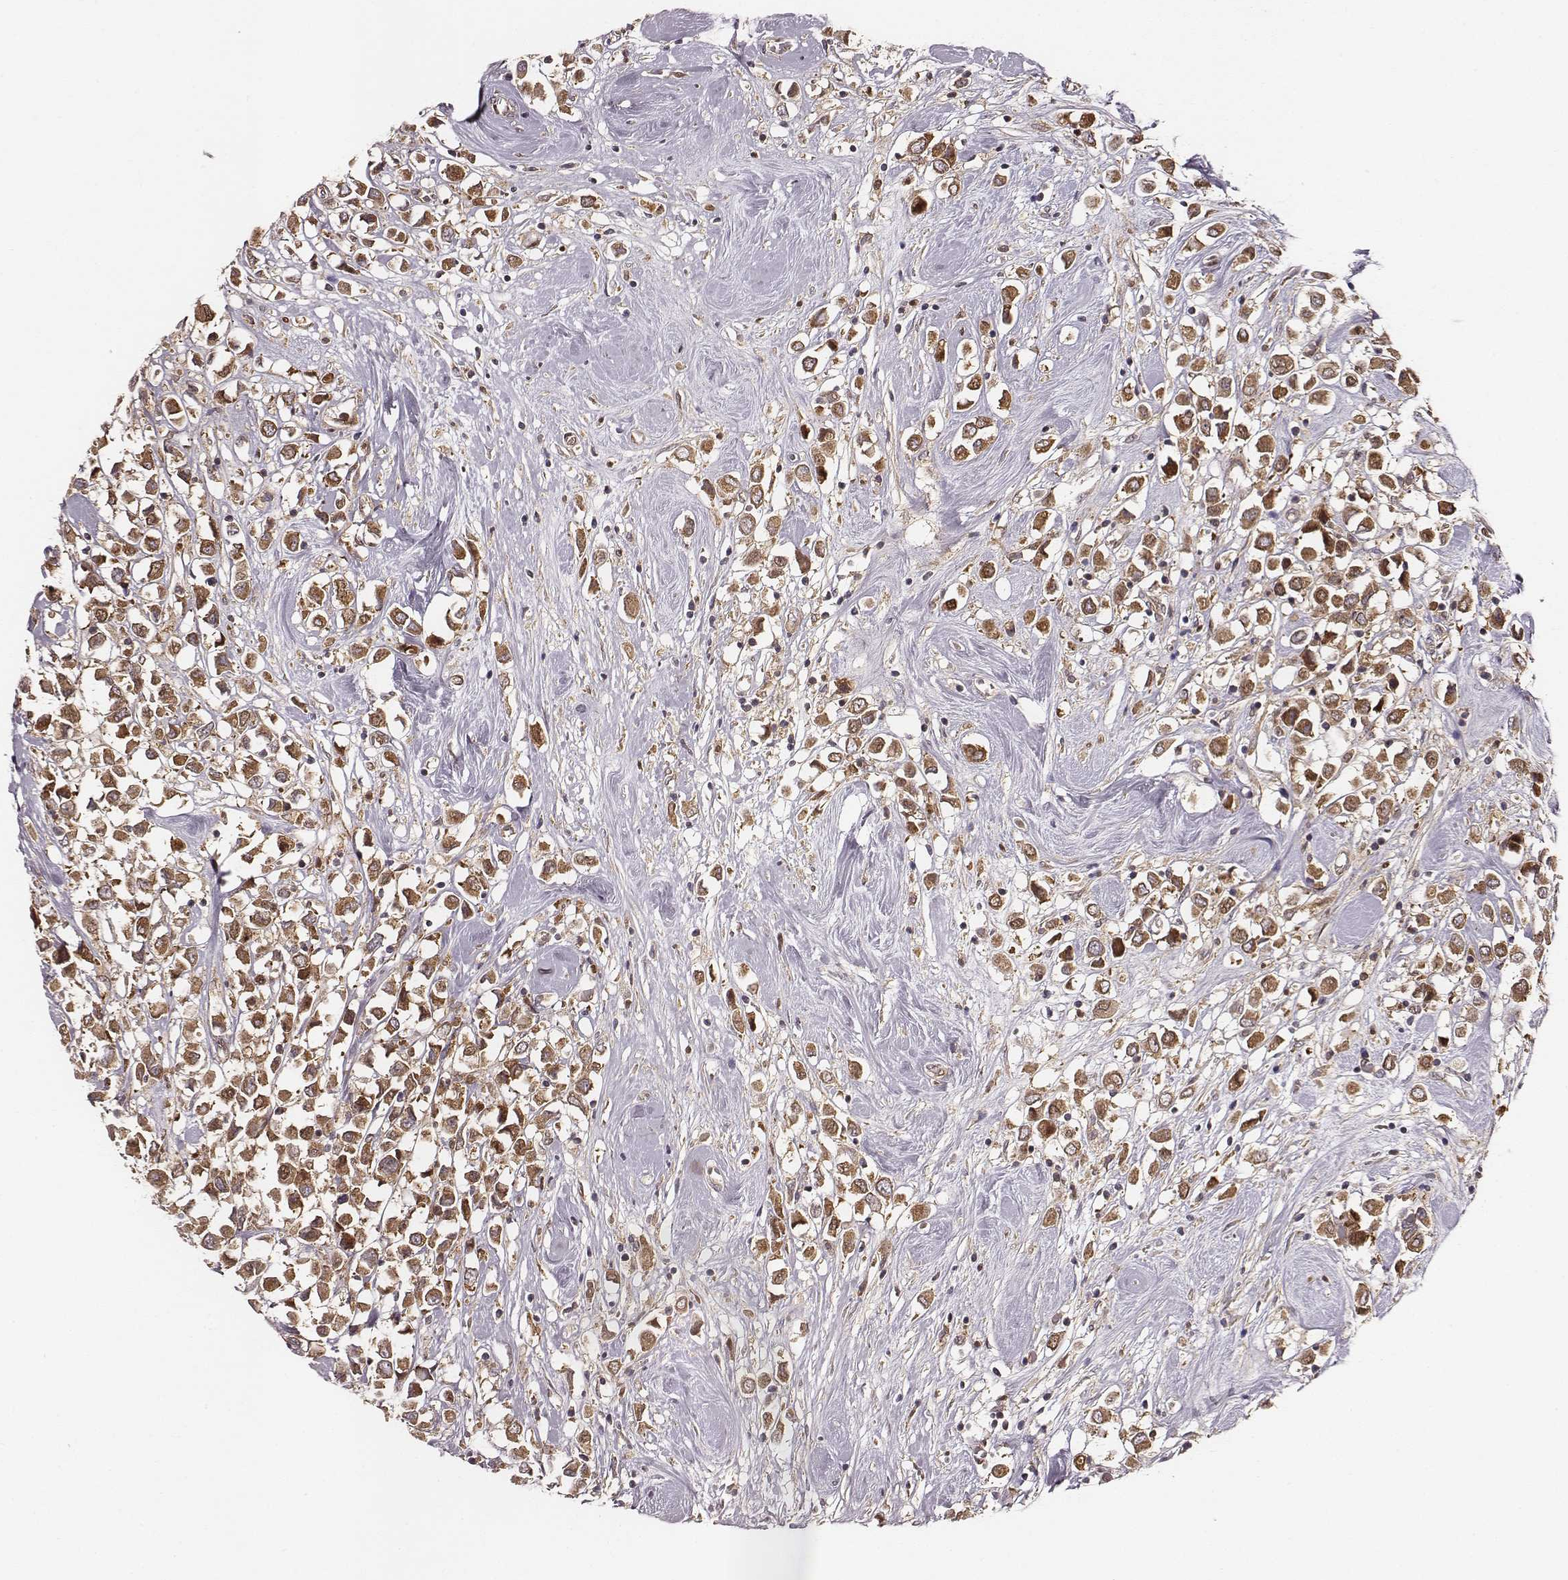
{"staining": {"intensity": "strong", "quantity": ">75%", "location": "cytoplasmic/membranous"}, "tissue": "breast cancer", "cell_type": "Tumor cells", "image_type": "cancer", "snomed": [{"axis": "morphology", "description": "Duct carcinoma"}, {"axis": "topography", "description": "Breast"}], "caption": "A histopathology image of human breast cancer (invasive ductal carcinoma) stained for a protein demonstrates strong cytoplasmic/membranous brown staining in tumor cells.", "gene": "VPS26A", "patient": {"sex": "female", "age": 61}}